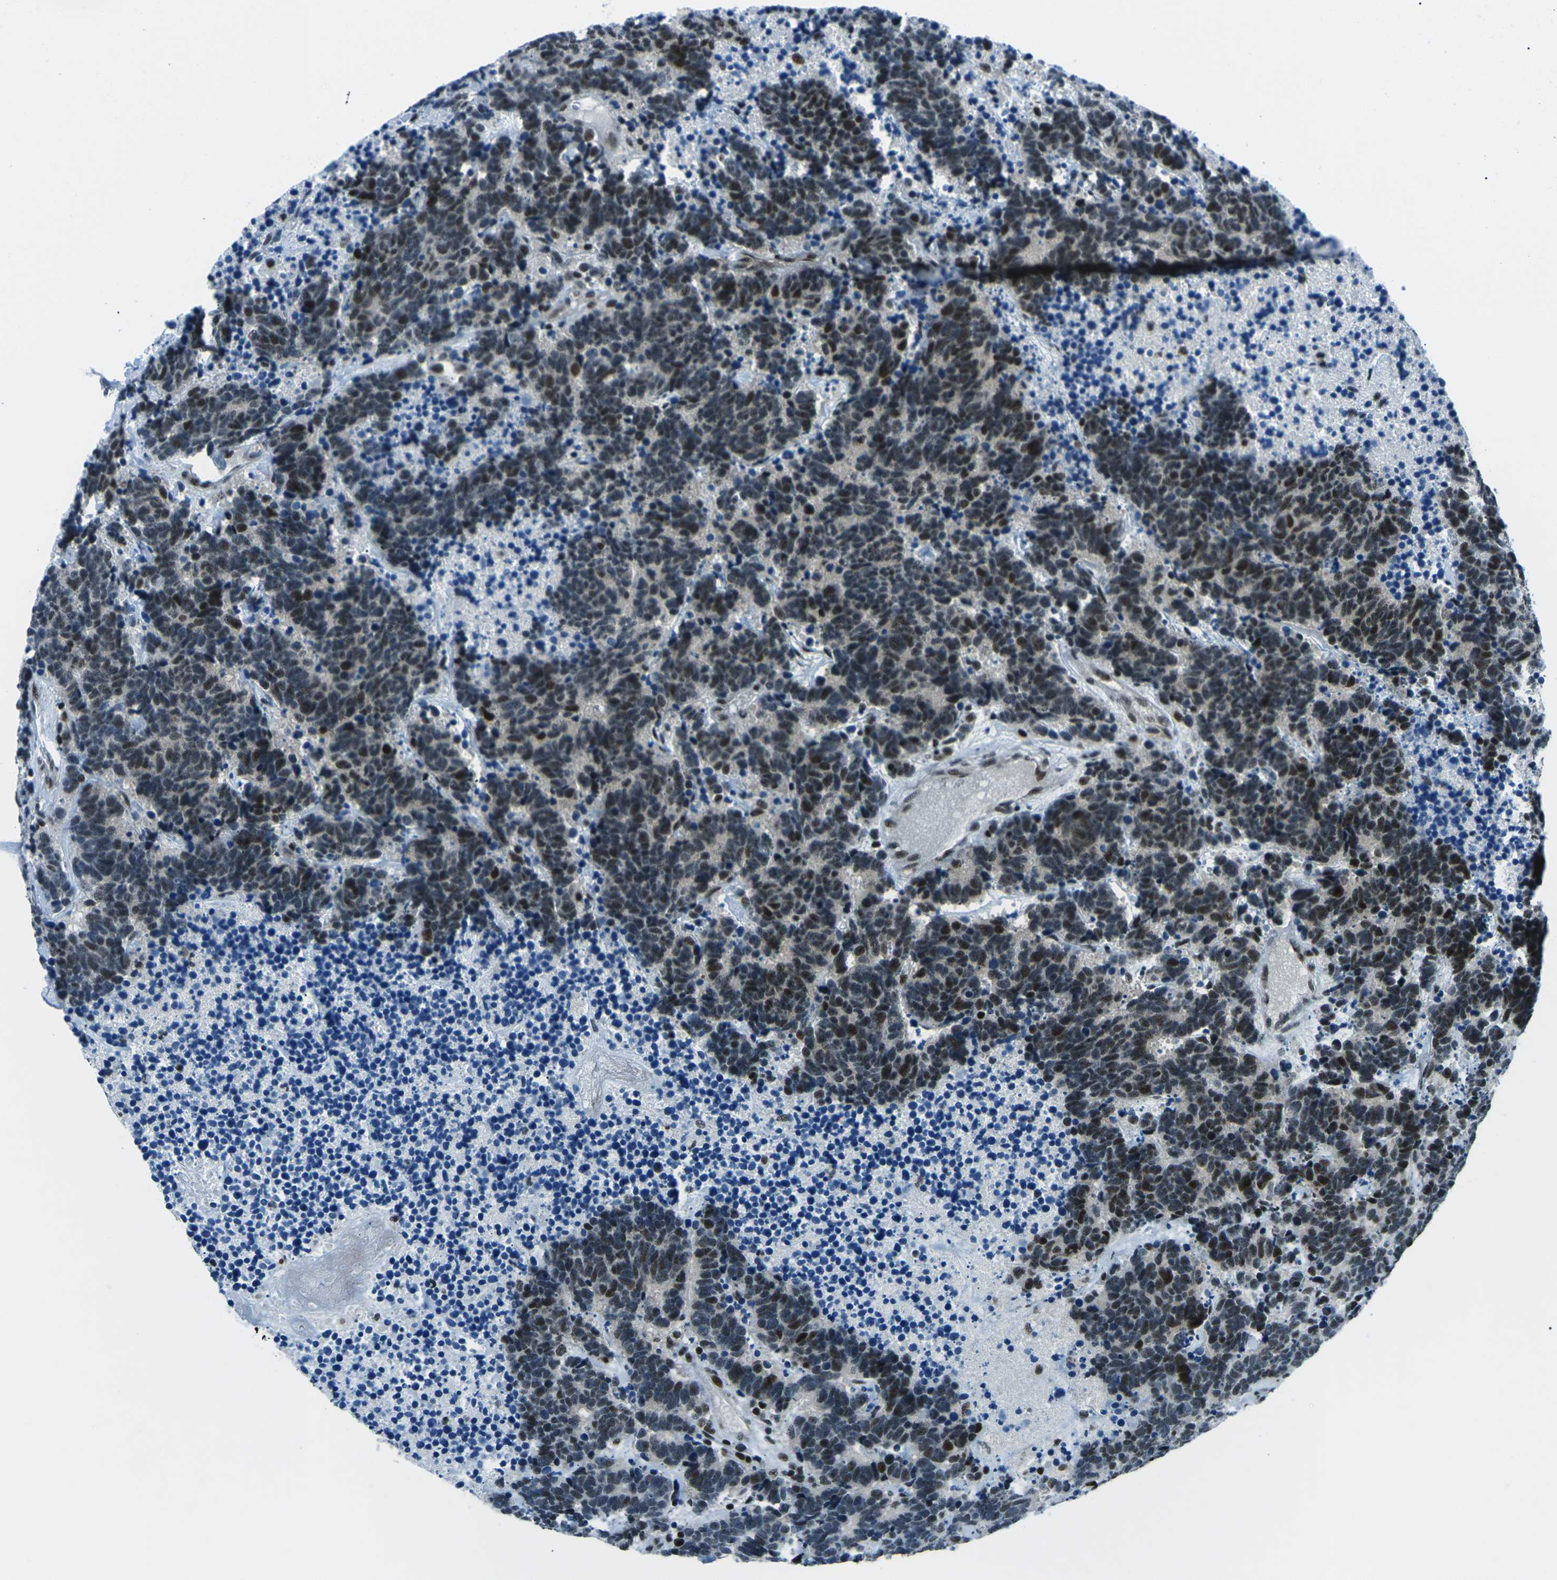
{"staining": {"intensity": "moderate", "quantity": "<25%", "location": "nuclear"}, "tissue": "carcinoid", "cell_type": "Tumor cells", "image_type": "cancer", "snomed": [{"axis": "morphology", "description": "Carcinoma, NOS"}, {"axis": "morphology", "description": "Carcinoid, malignant, NOS"}, {"axis": "topography", "description": "Urinary bladder"}], "caption": "Approximately <25% of tumor cells in human carcinoid display moderate nuclear protein expression as visualized by brown immunohistochemical staining.", "gene": "RBL2", "patient": {"sex": "male", "age": 57}}